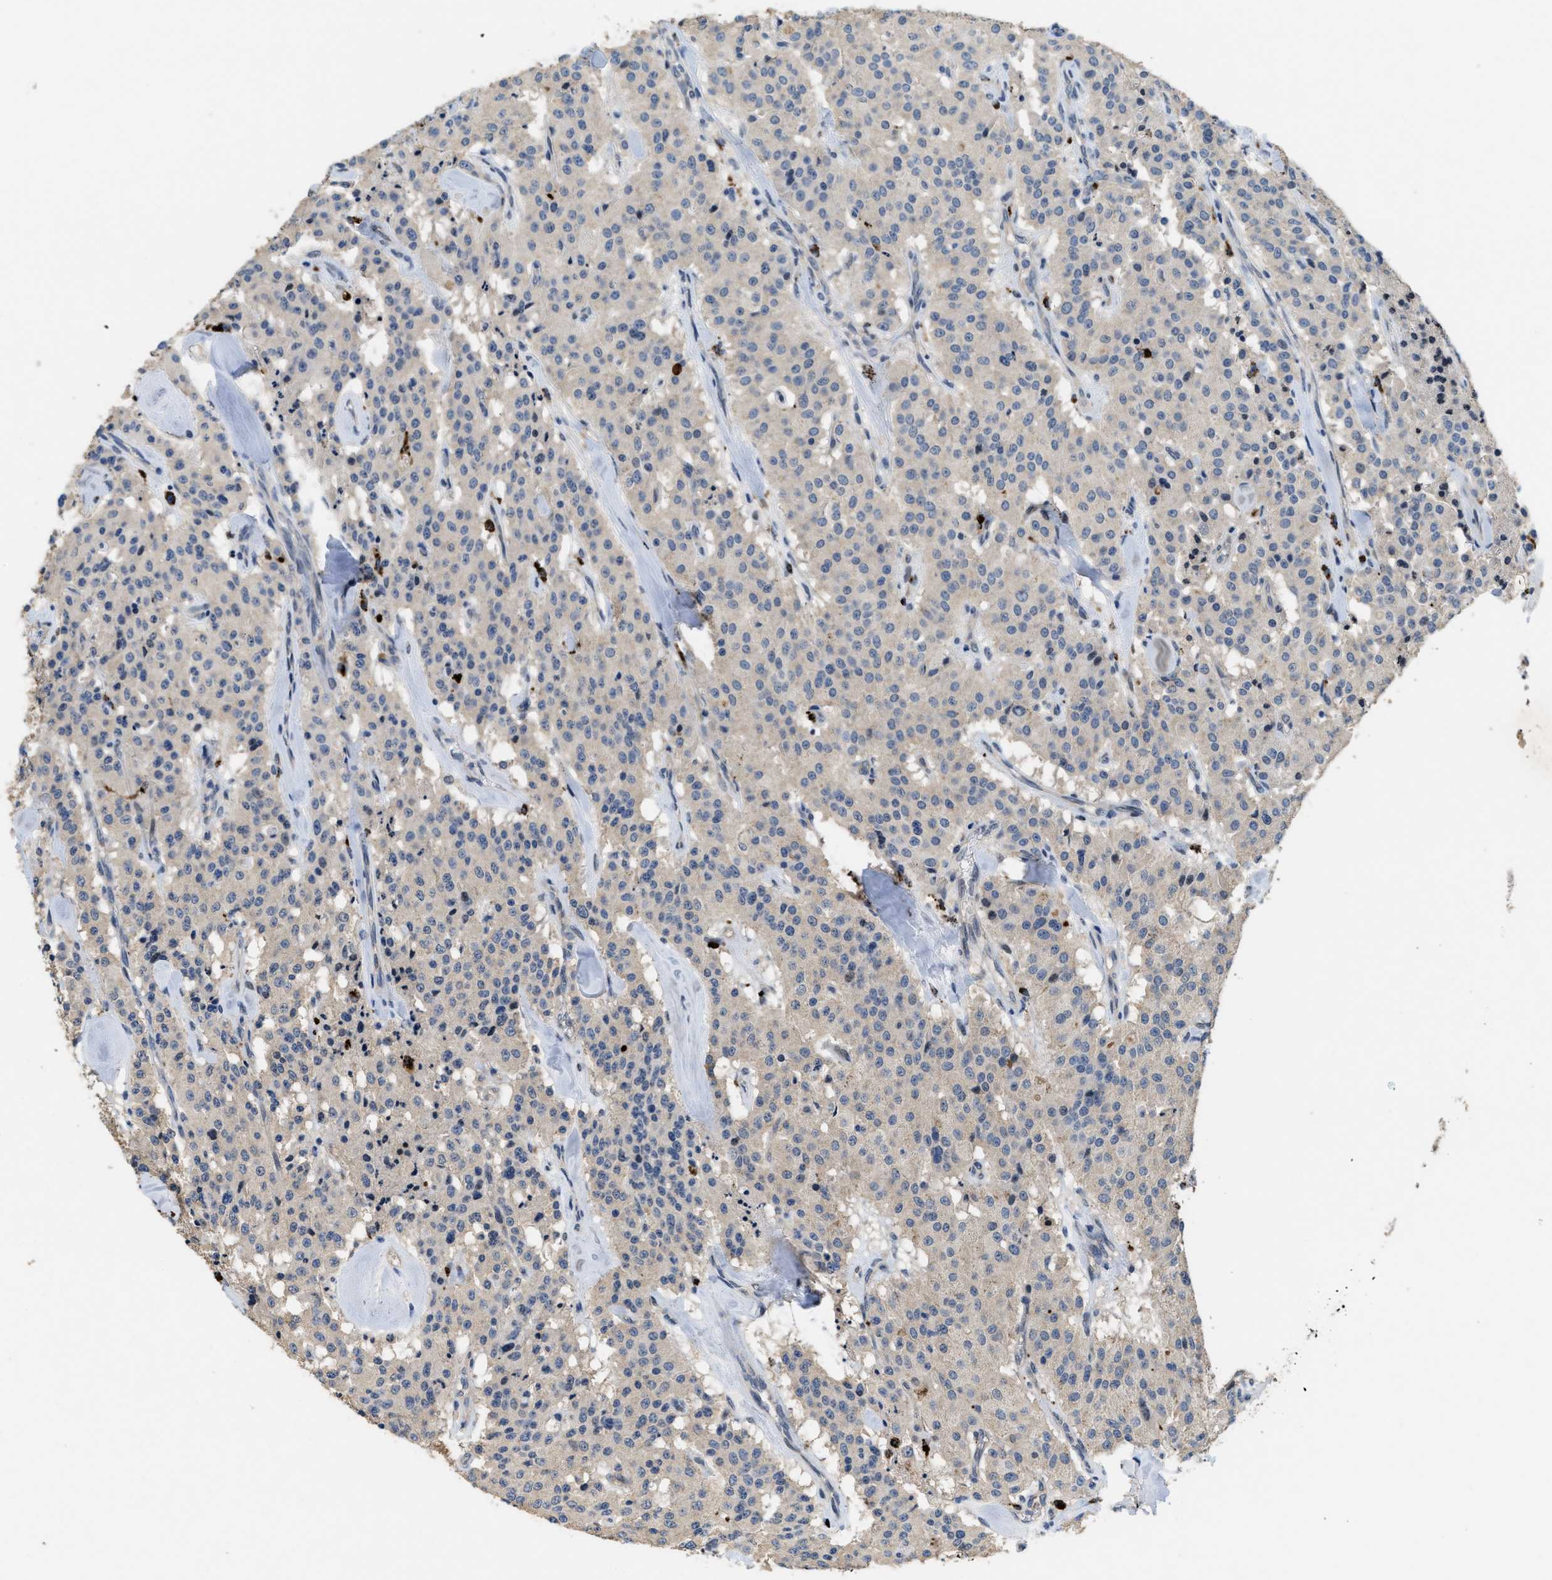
{"staining": {"intensity": "weak", "quantity": "25%-75%", "location": "cytoplasmic/membranous"}, "tissue": "carcinoid", "cell_type": "Tumor cells", "image_type": "cancer", "snomed": [{"axis": "morphology", "description": "Carcinoid, malignant, NOS"}, {"axis": "topography", "description": "Lung"}], "caption": "A brown stain shows weak cytoplasmic/membranous expression of a protein in carcinoid tumor cells. (Stains: DAB (3,3'-diaminobenzidine) in brown, nuclei in blue, Microscopy: brightfield microscopy at high magnification).", "gene": "BMPR2", "patient": {"sex": "male", "age": 30}}